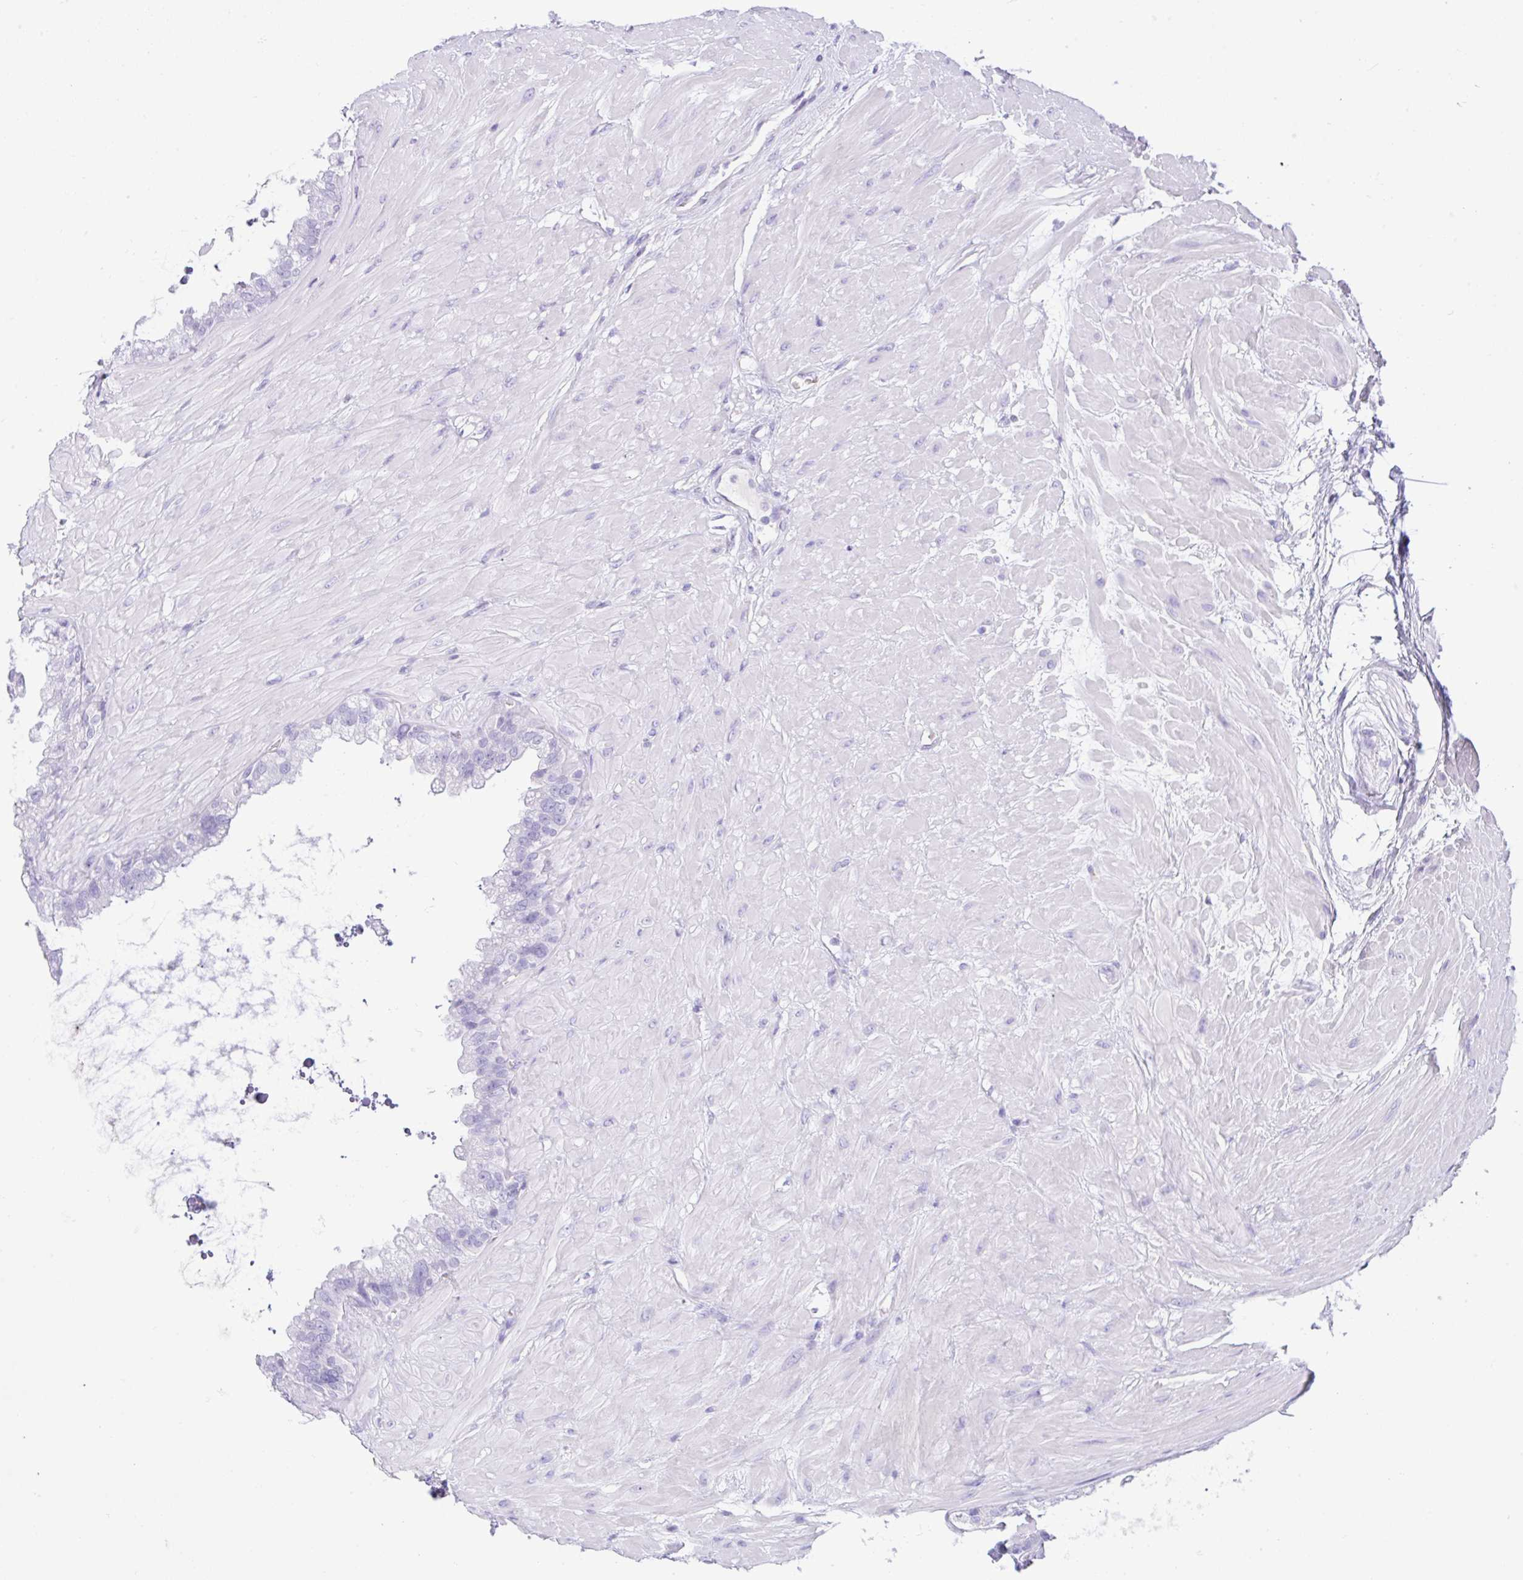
{"staining": {"intensity": "negative", "quantity": "none", "location": "none"}, "tissue": "seminal vesicle", "cell_type": "Glandular cells", "image_type": "normal", "snomed": [{"axis": "morphology", "description": "Normal tissue, NOS"}, {"axis": "topography", "description": "Seminal veicle"}, {"axis": "topography", "description": "Peripheral nerve tissue"}], "caption": "A micrograph of seminal vesicle stained for a protein shows no brown staining in glandular cells. (Stains: DAB (3,3'-diaminobenzidine) immunohistochemistry (IHC) with hematoxylin counter stain, Microscopy: brightfield microscopy at high magnification).", "gene": "NDUFAF8", "patient": {"sex": "male", "age": 76}}